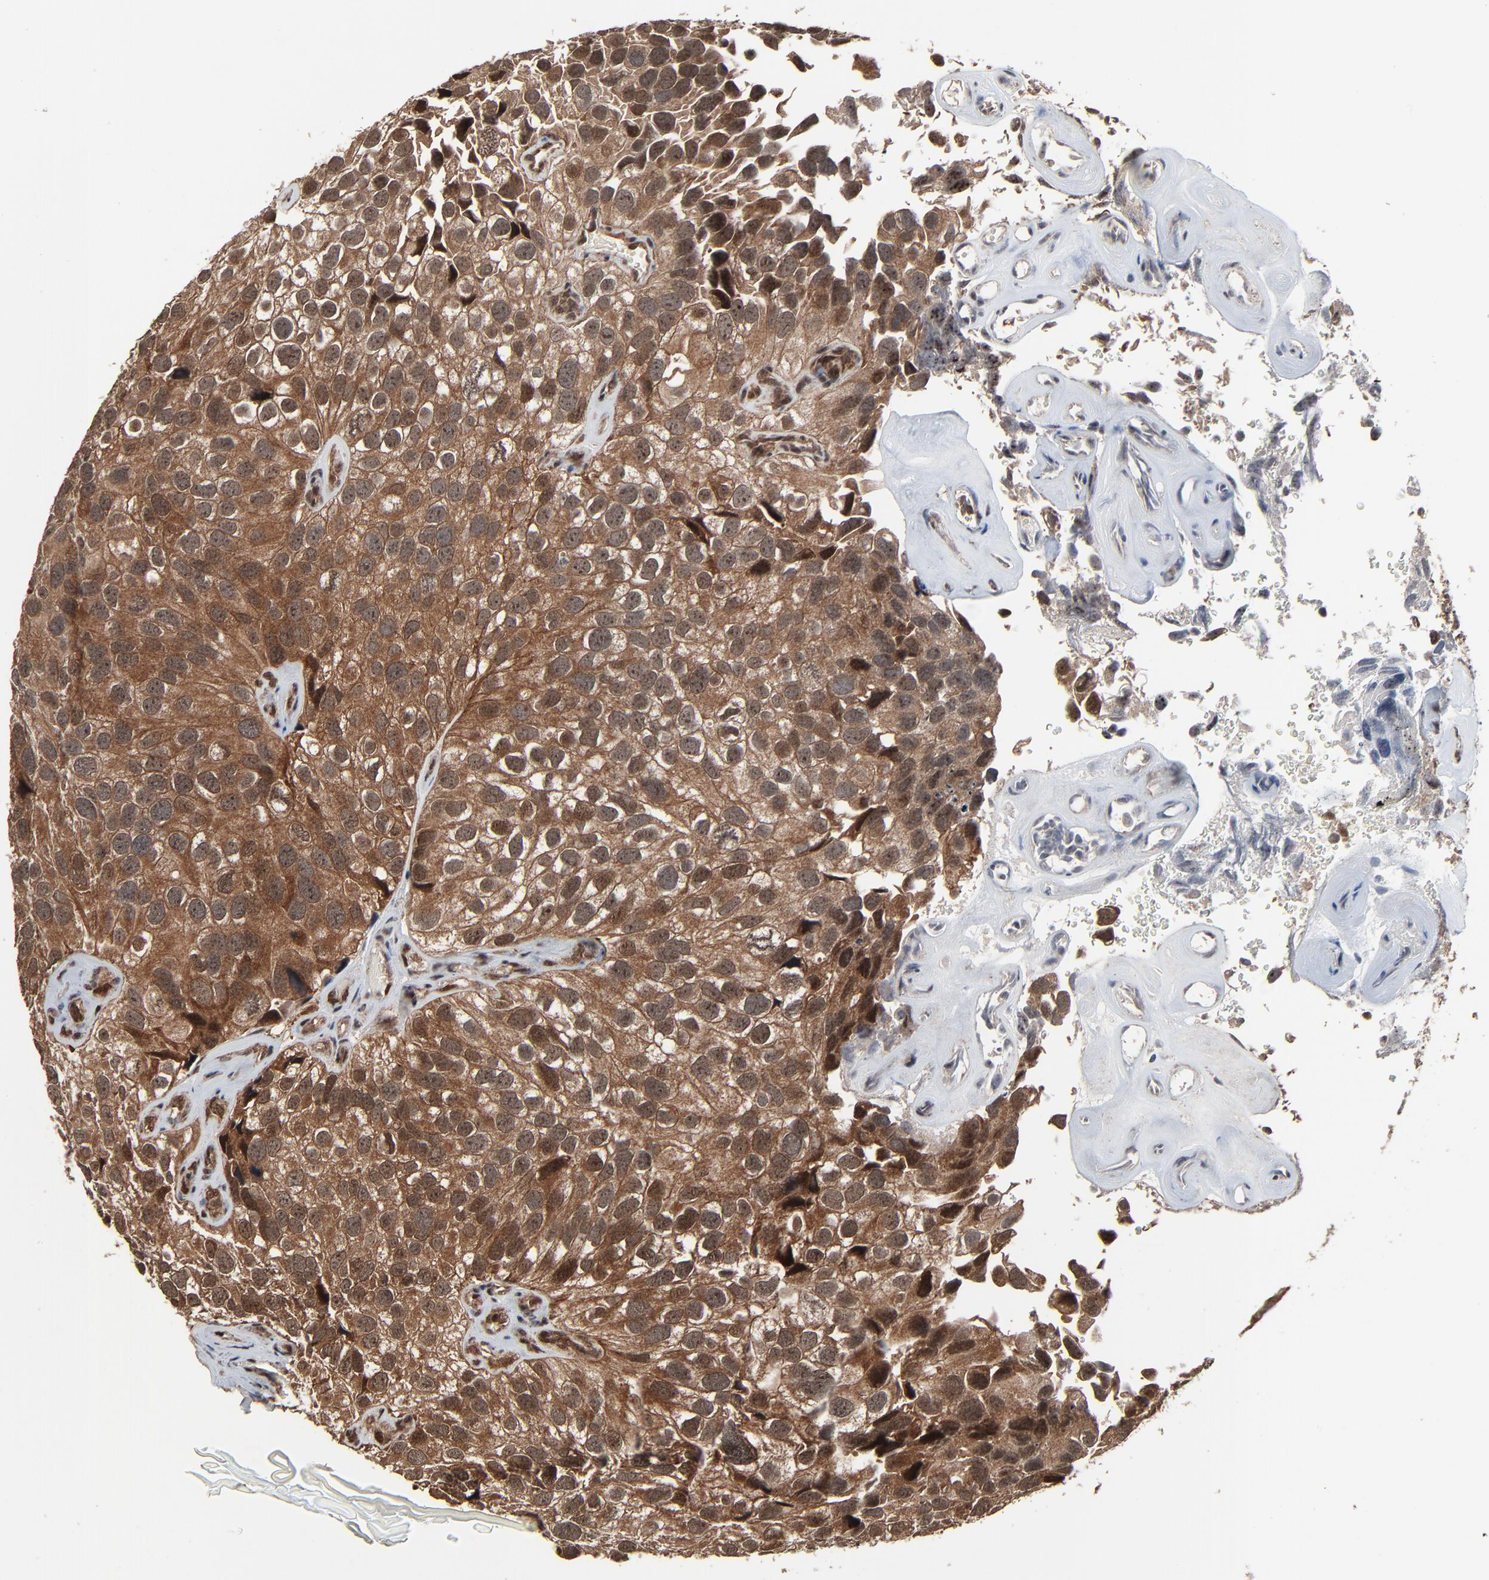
{"staining": {"intensity": "moderate", "quantity": ">75%", "location": "cytoplasmic/membranous"}, "tissue": "urothelial cancer", "cell_type": "Tumor cells", "image_type": "cancer", "snomed": [{"axis": "morphology", "description": "Urothelial carcinoma, High grade"}, {"axis": "topography", "description": "Urinary bladder"}], "caption": "IHC image of neoplastic tissue: high-grade urothelial carcinoma stained using immunohistochemistry (IHC) reveals medium levels of moderate protein expression localized specifically in the cytoplasmic/membranous of tumor cells, appearing as a cytoplasmic/membranous brown color.", "gene": "RHOJ", "patient": {"sex": "male", "age": 72}}